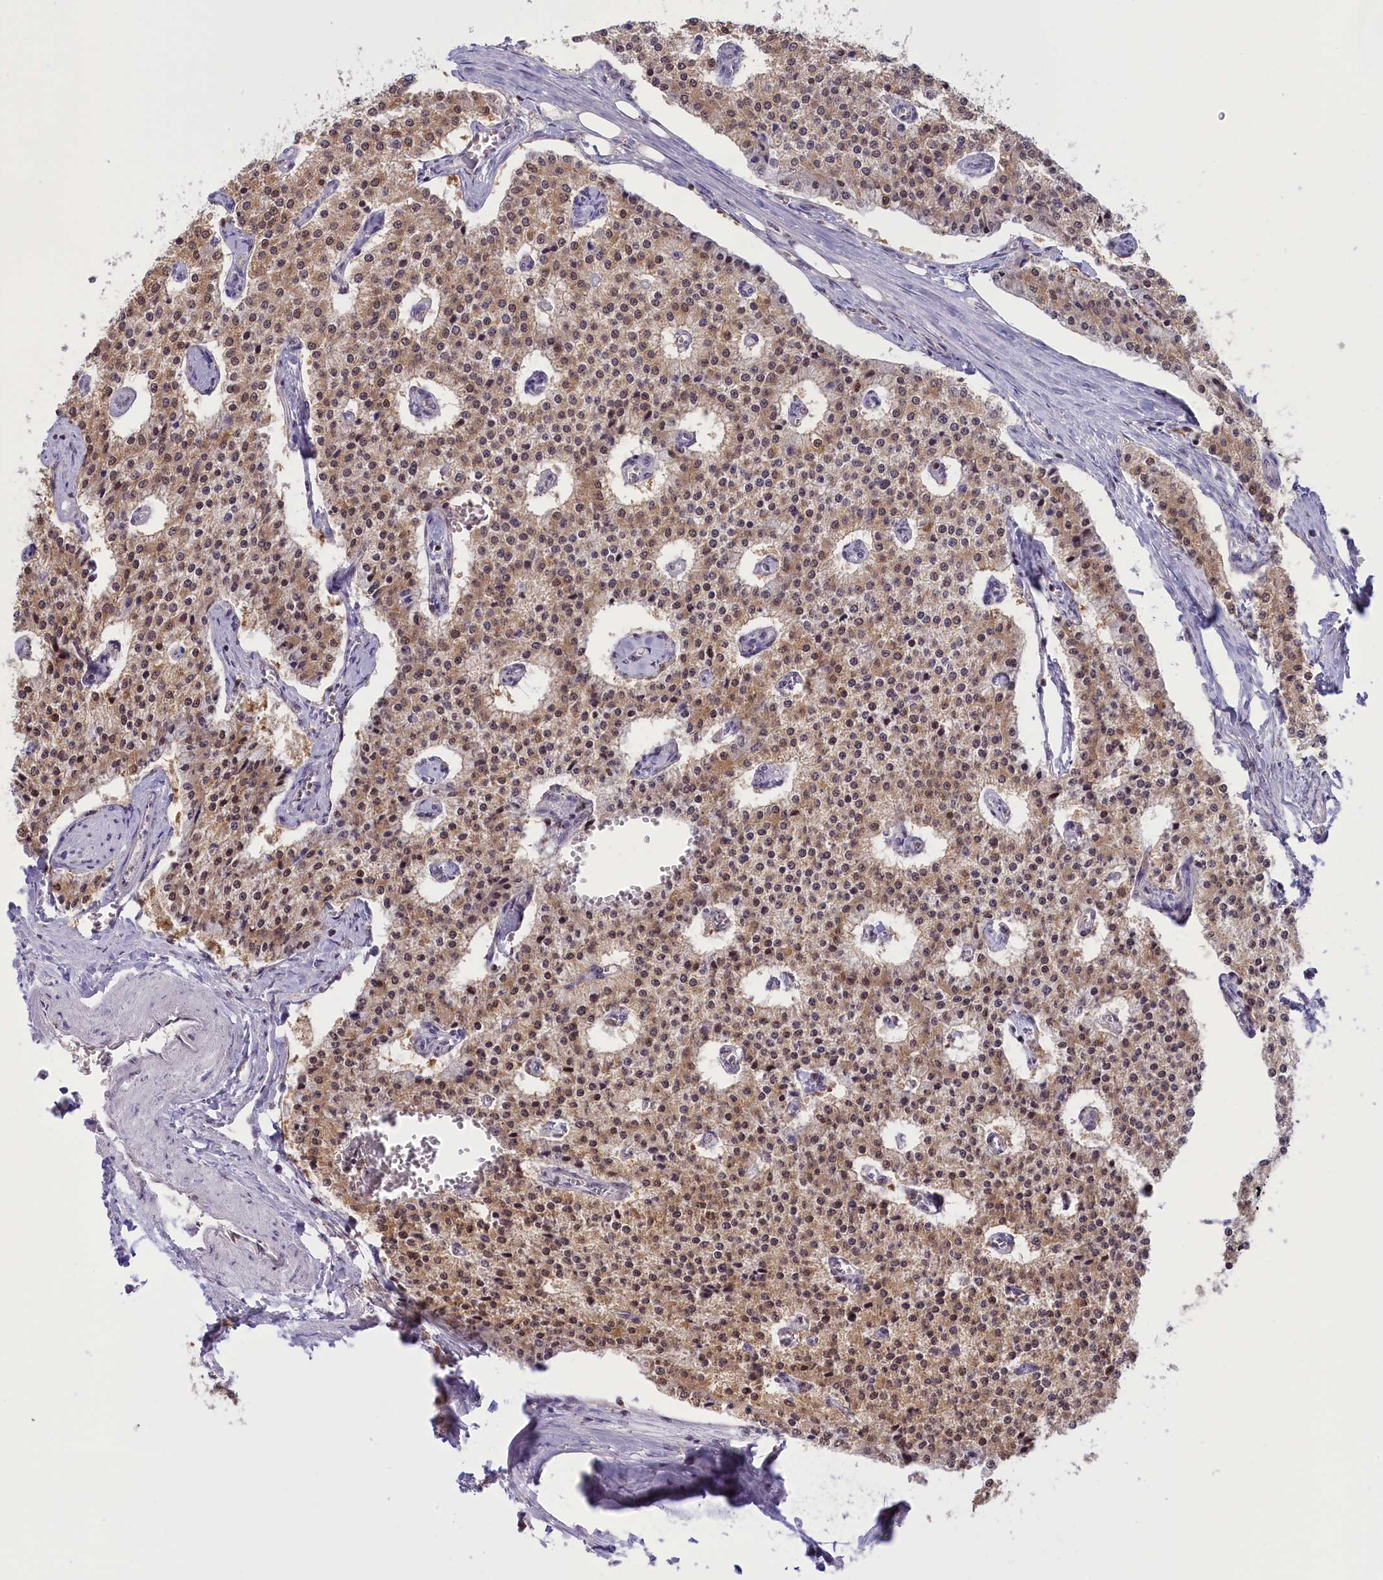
{"staining": {"intensity": "moderate", "quantity": ">75%", "location": "cytoplasmic/membranous,nuclear"}, "tissue": "carcinoid", "cell_type": "Tumor cells", "image_type": "cancer", "snomed": [{"axis": "morphology", "description": "Carcinoid, malignant, NOS"}, {"axis": "topography", "description": "Colon"}], "caption": "Carcinoid (malignant) stained for a protein shows moderate cytoplasmic/membranous and nuclear positivity in tumor cells.", "gene": "IZUMO2", "patient": {"sex": "female", "age": 52}}